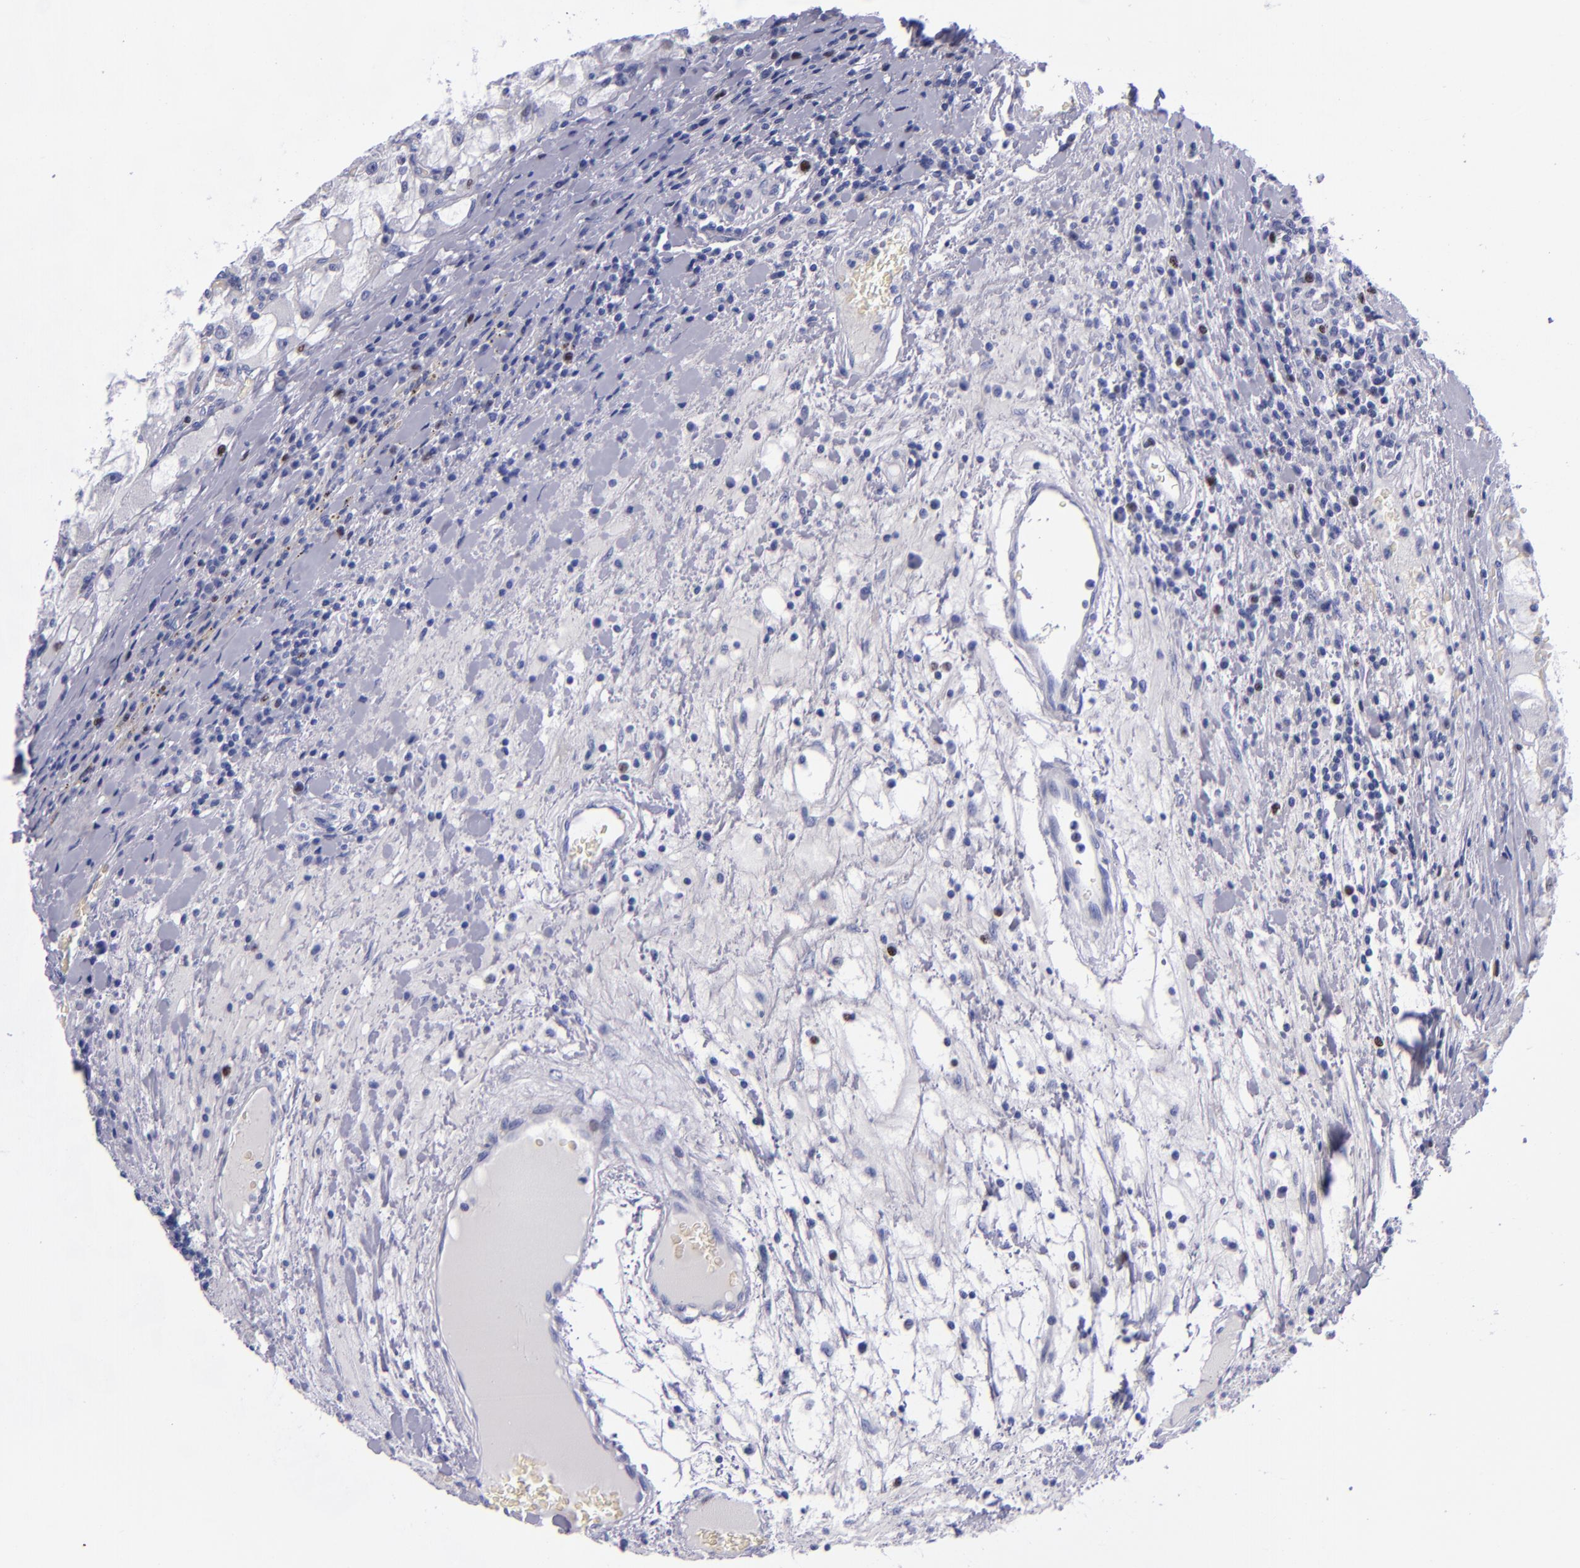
{"staining": {"intensity": "negative", "quantity": "none", "location": "none"}, "tissue": "renal cancer", "cell_type": "Tumor cells", "image_type": "cancer", "snomed": [{"axis": "morphology", "description": "Adenocarcinoma, NOS"}, {"axis": "topography", "description": "Kidney"}], "caption": "Immunohistochemistry micrograph of human renal adenocarcinoma stained for a protein (brown), which displays no expression in tumor cells. (DAB (3,3'-diaminobenzidine) immunohistochemistry (IHC), high magnification).", "gene": "MCM7", "patient": {"sex": "female", "age": 73}}